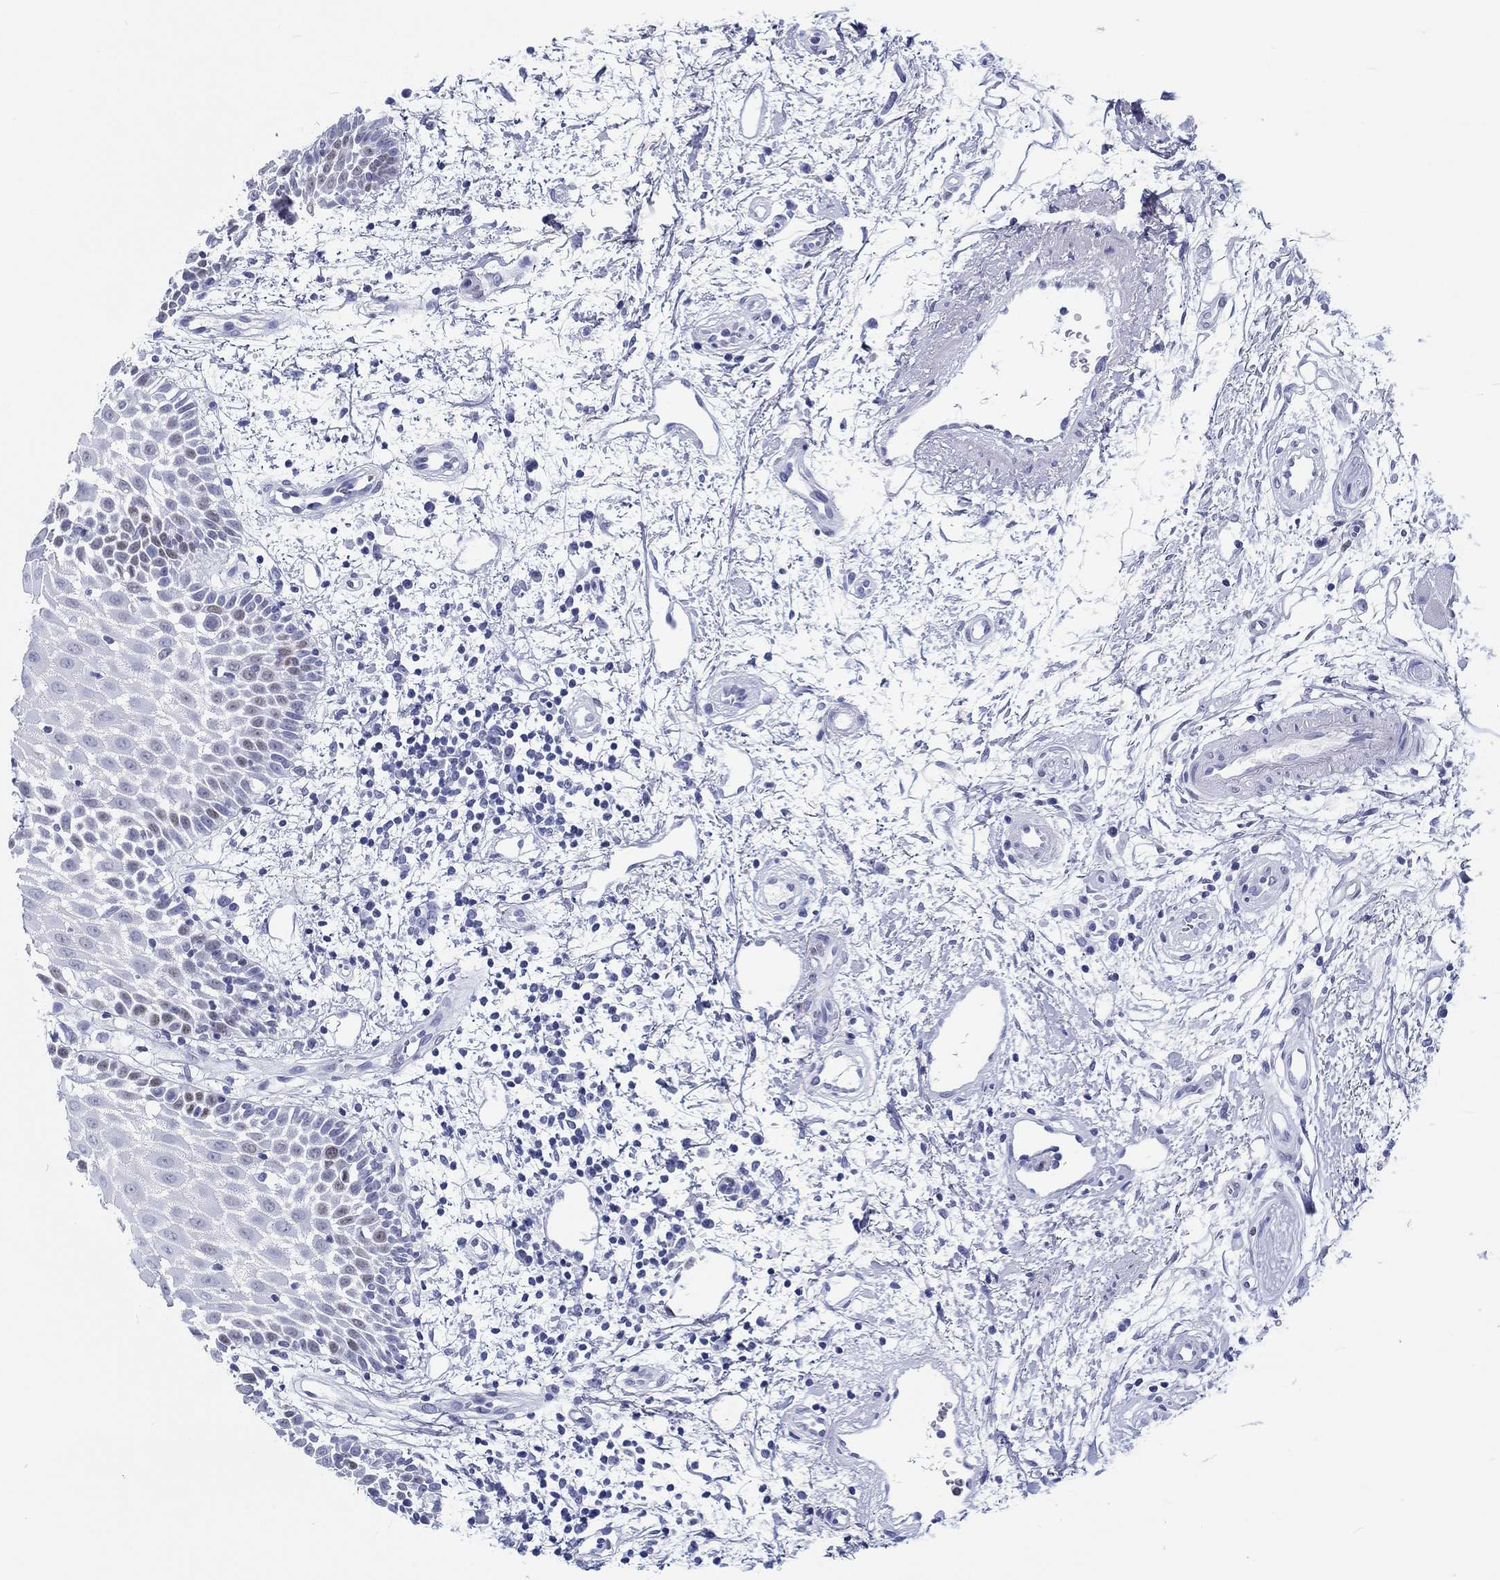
{"staining": {"intensity": "moderate", "quantity": "<25%", "location": "nuclear"}, "tissue": "oral mucosa", "cell_type": "Squamous epithelial cells", "image_type": "normal", "snomed": [{"axis": "morphology", "description": "Normal tissue, NOS"}, {"axis": "morphology", "description": "Squamous cell carcinoma, NOS"}, {"axis": "topography", "description": "Oral tissue"}, {"axis": "topography", "description": "Head-Neck"}], "caption": "Immunohistochemical staining of unremarkable oral mucosa displays moderate nuclear protein positivity in approximately <25% of squamous epithelial cells. (brown staining indicates protein expression, while blue staining denotes nuclei).", "gene": "H1", "patient": {"sex": "female", "age": 75}}